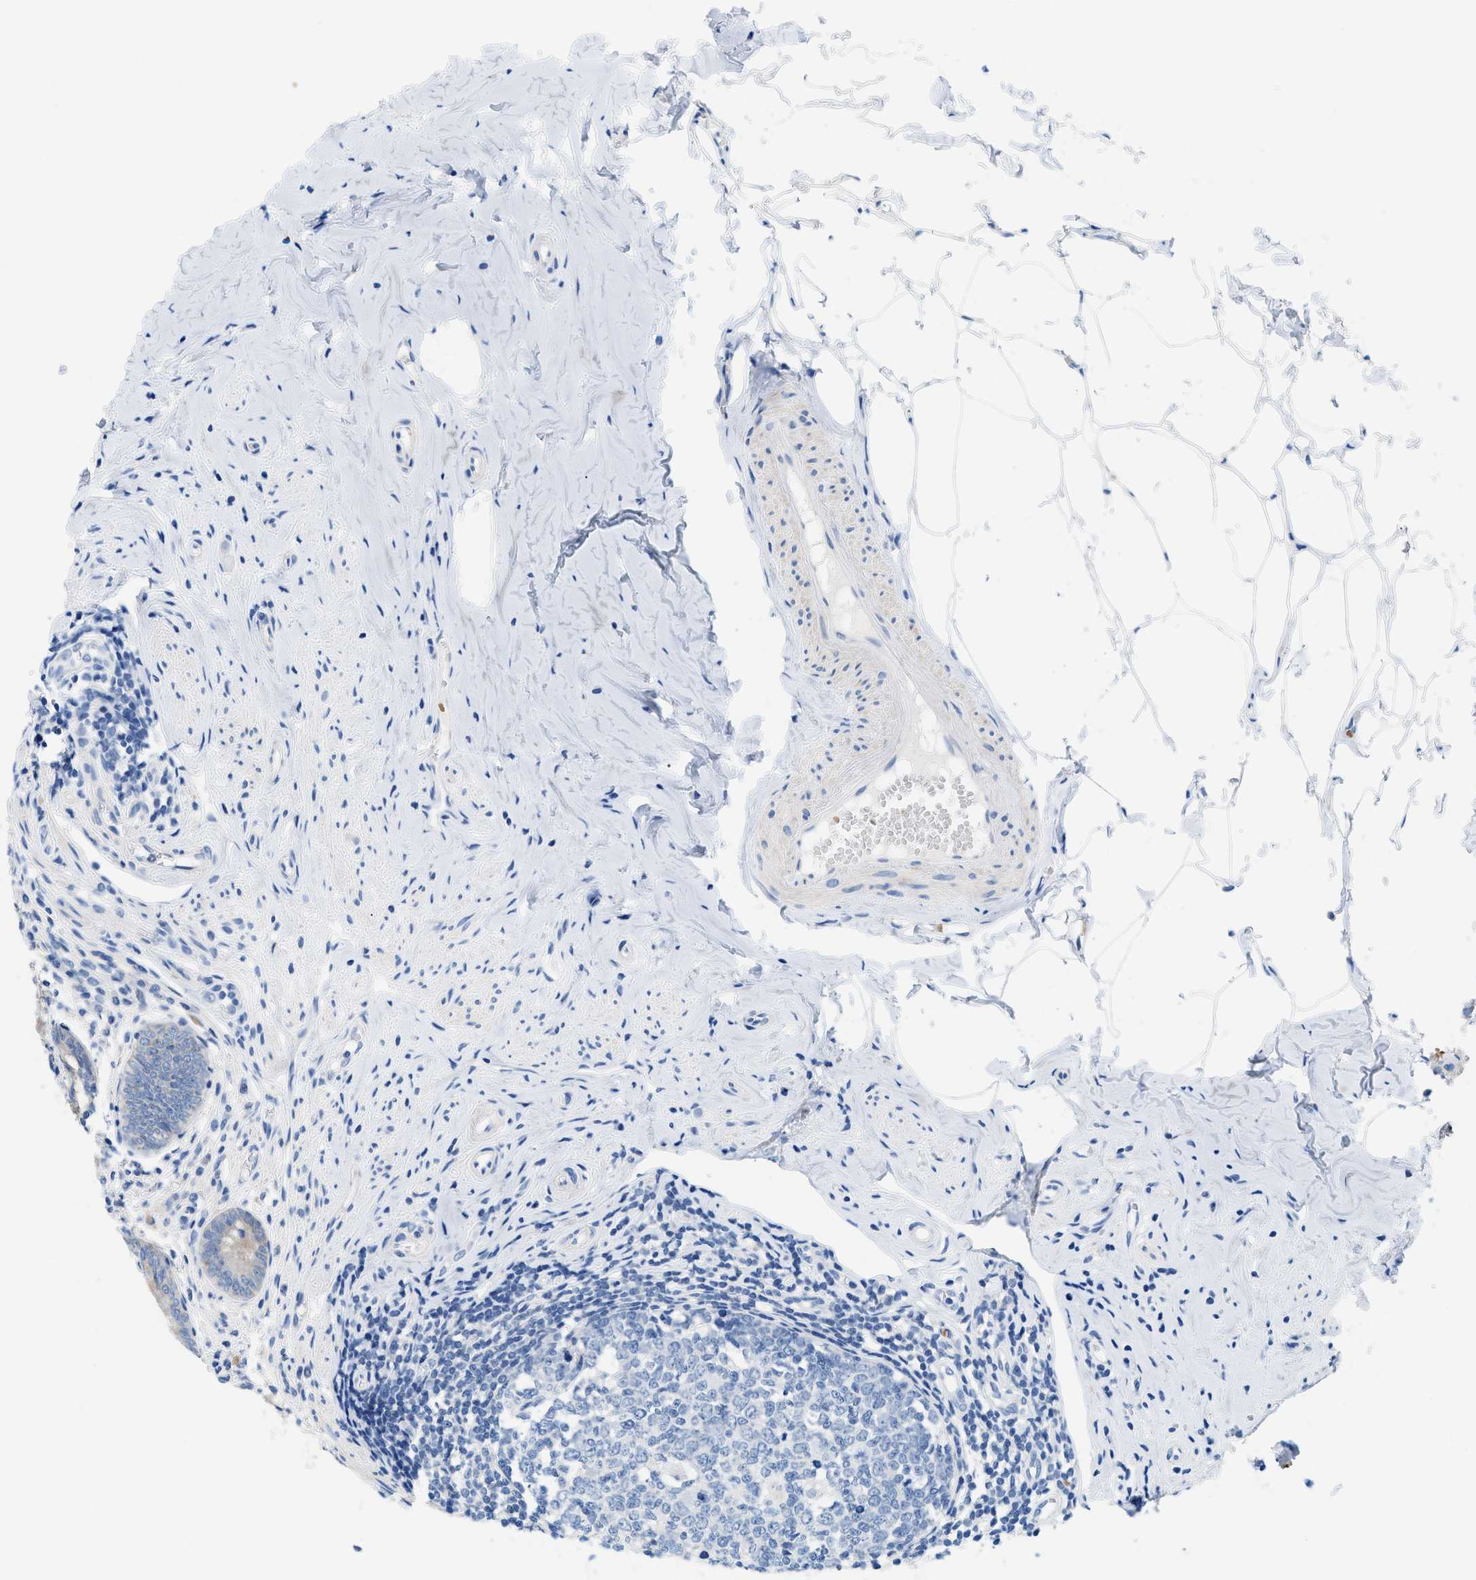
{"staining": {"intensity": "moderate", "quantity": "25%-75%", "location": "cytoplasmic/membranous"}, "tissue": "appendix", "cell_type": "Glandular cells", "image_type": "normal", "snomed": [{"axis": "morphology", "description": "Normal tissue, NOS"}, {"axis": "topography", "description": "Appendix"}], "caption": "The micrograph reveals immunohistochemical staining of normal appendix. There is moderate cytoplasmic/membranous staining is identified in about 25%-75% of glandular cells.", "gene": "BPGM", "patient": {"sex": "male", "age": 56}}